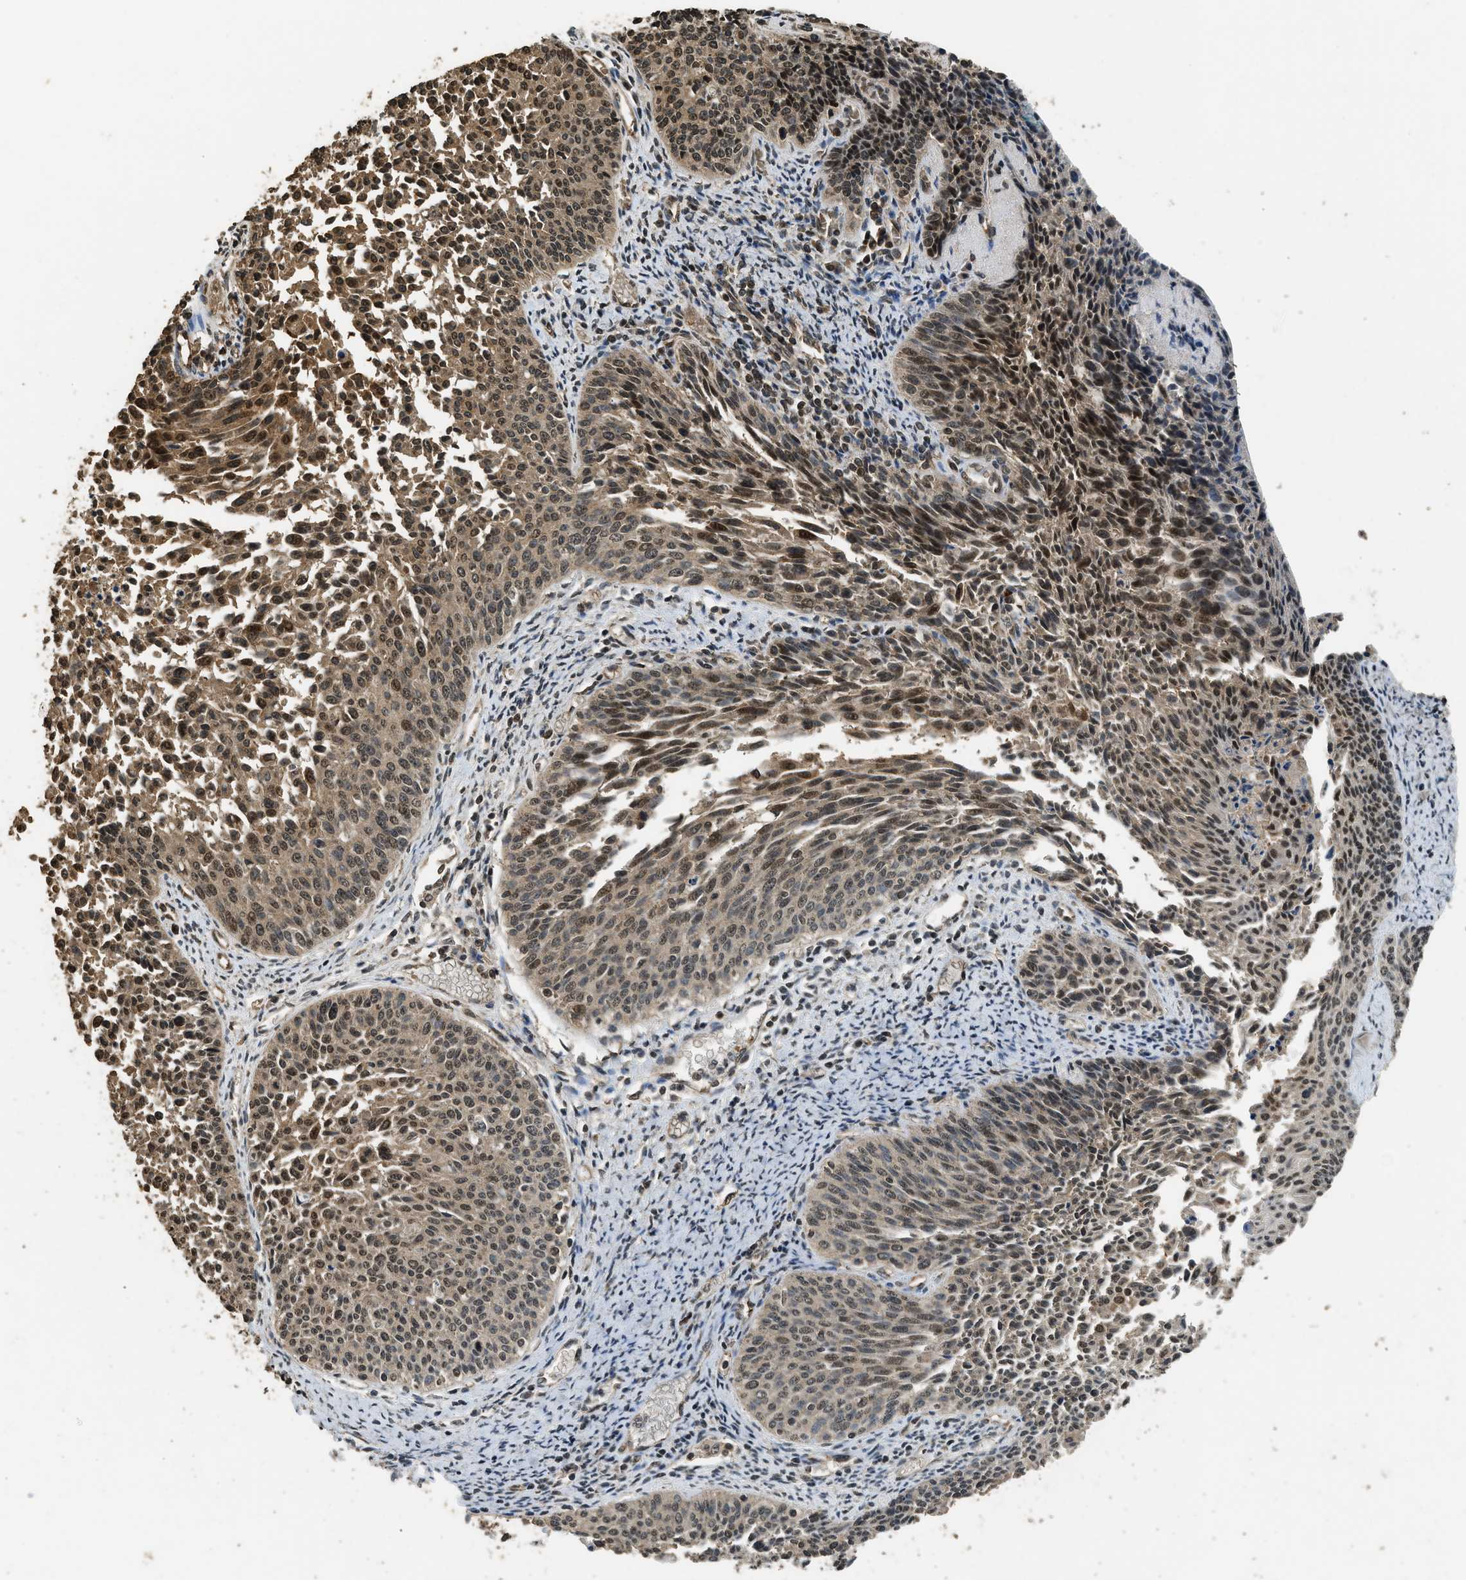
{"staining": {"intensity": "moderate", "quantity": ">75%", "location": "cytoplasmic/membranous,nuclear"}, "tissue": "cervical cancer", "cell_type": "Tumor cells", "image_type": "cancer", "snomed": [{"axis": "morphology", "description": "Squamous cell carcinoma, NOS"}, {"axis": "topography", "description": "Cervix"}], "caption": "An image showing moderate cytoplasmic/membranous and nuclear expression in approximately >75% of tumor cells in cervical cancer, as visualized by brown immunohistochemical staining.", "gene": "MYBL2", "patient": {"sex": "female", "age": 55}}